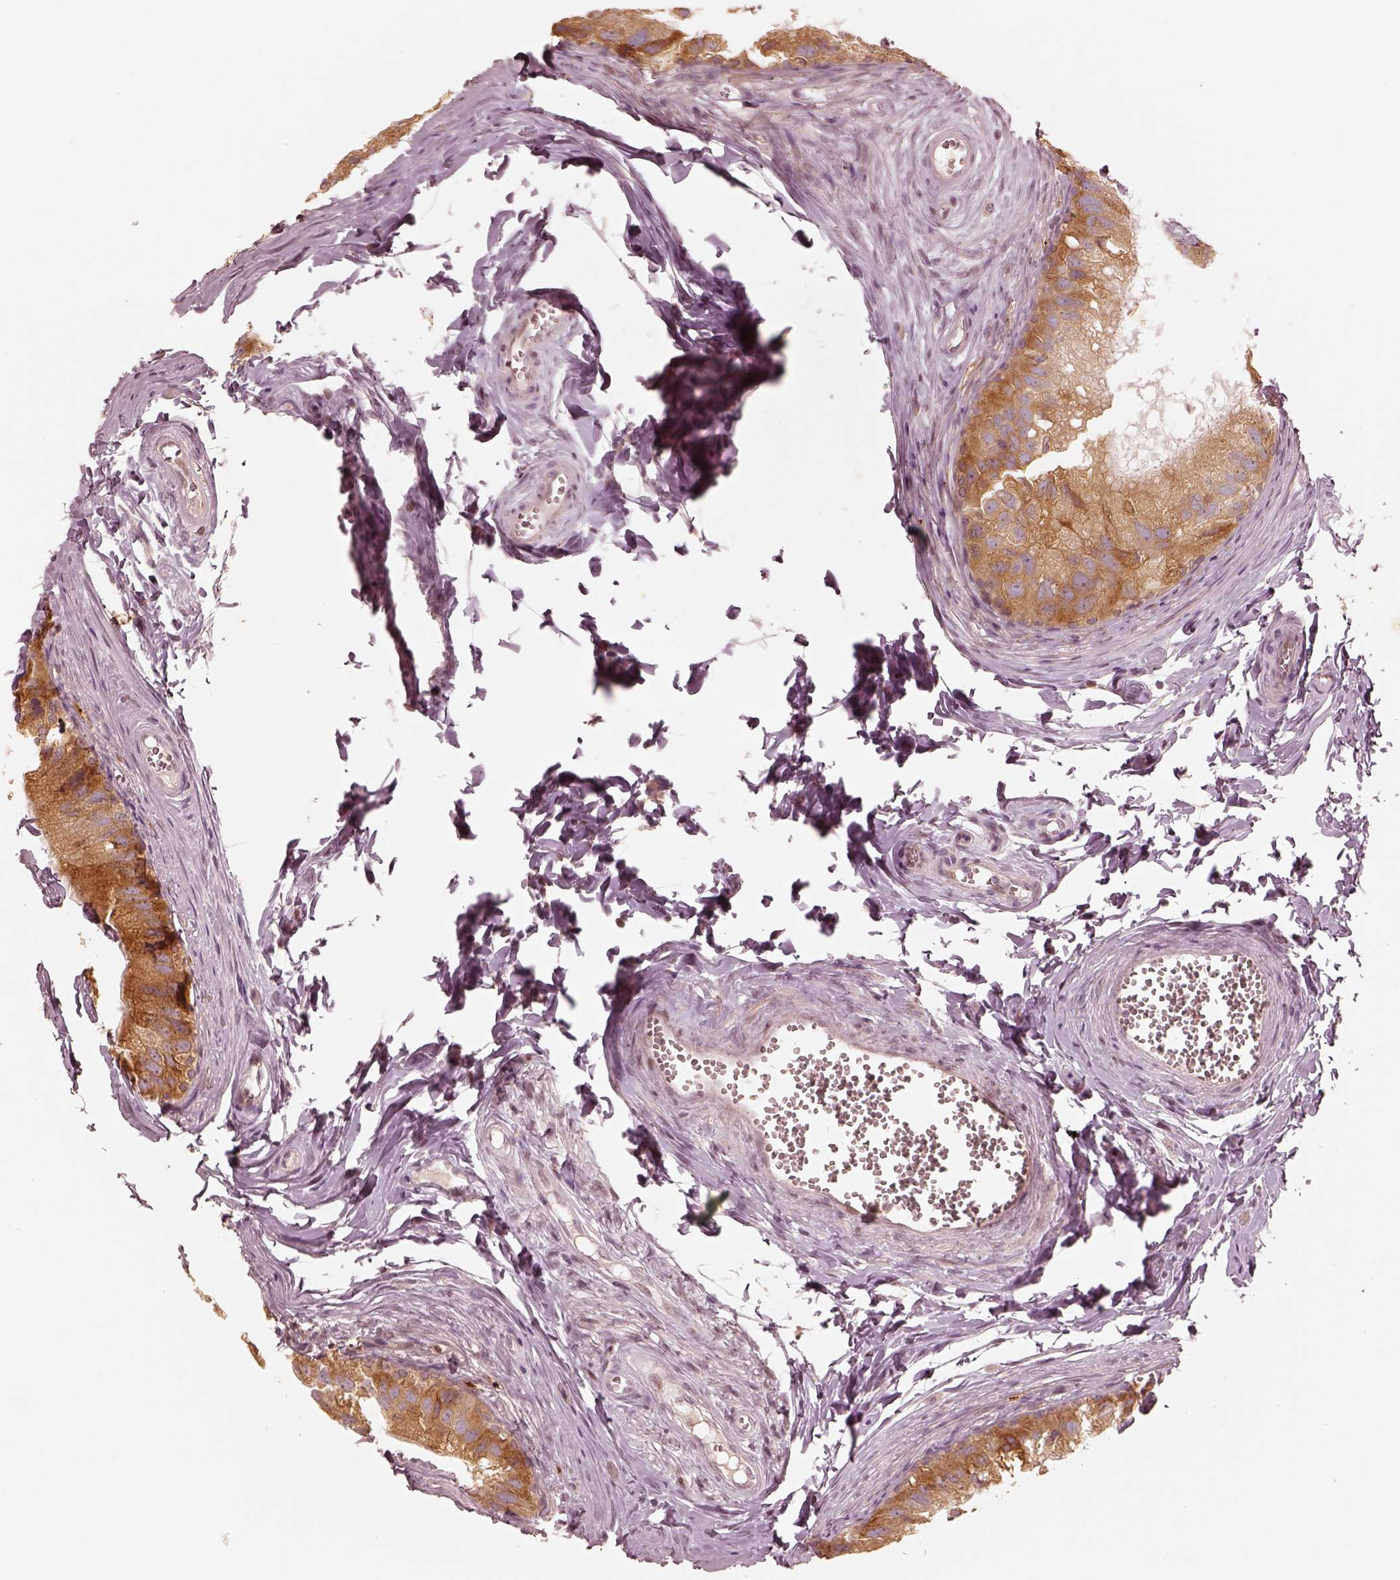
{"staining": {"intensity": "strong", "quantity": "<25%", "location": "cytoplasmic/membranous"}, "tissue": "epididymis", "cell_type": "Glandular cells", "image_type": "normal", "snomed": [{"axis": "morphology", "description": "Normal tissue, NOS"}, {"axis": "topography", "description": "Epididymis"}], "caption": "Glandular cells exhibit medium levels of strong cytoplasmic/membranous positivity in approximately <25% of cells in normal epididymis.", "gene": "WLS", "patient": {"sex": "male", "age": 45}}